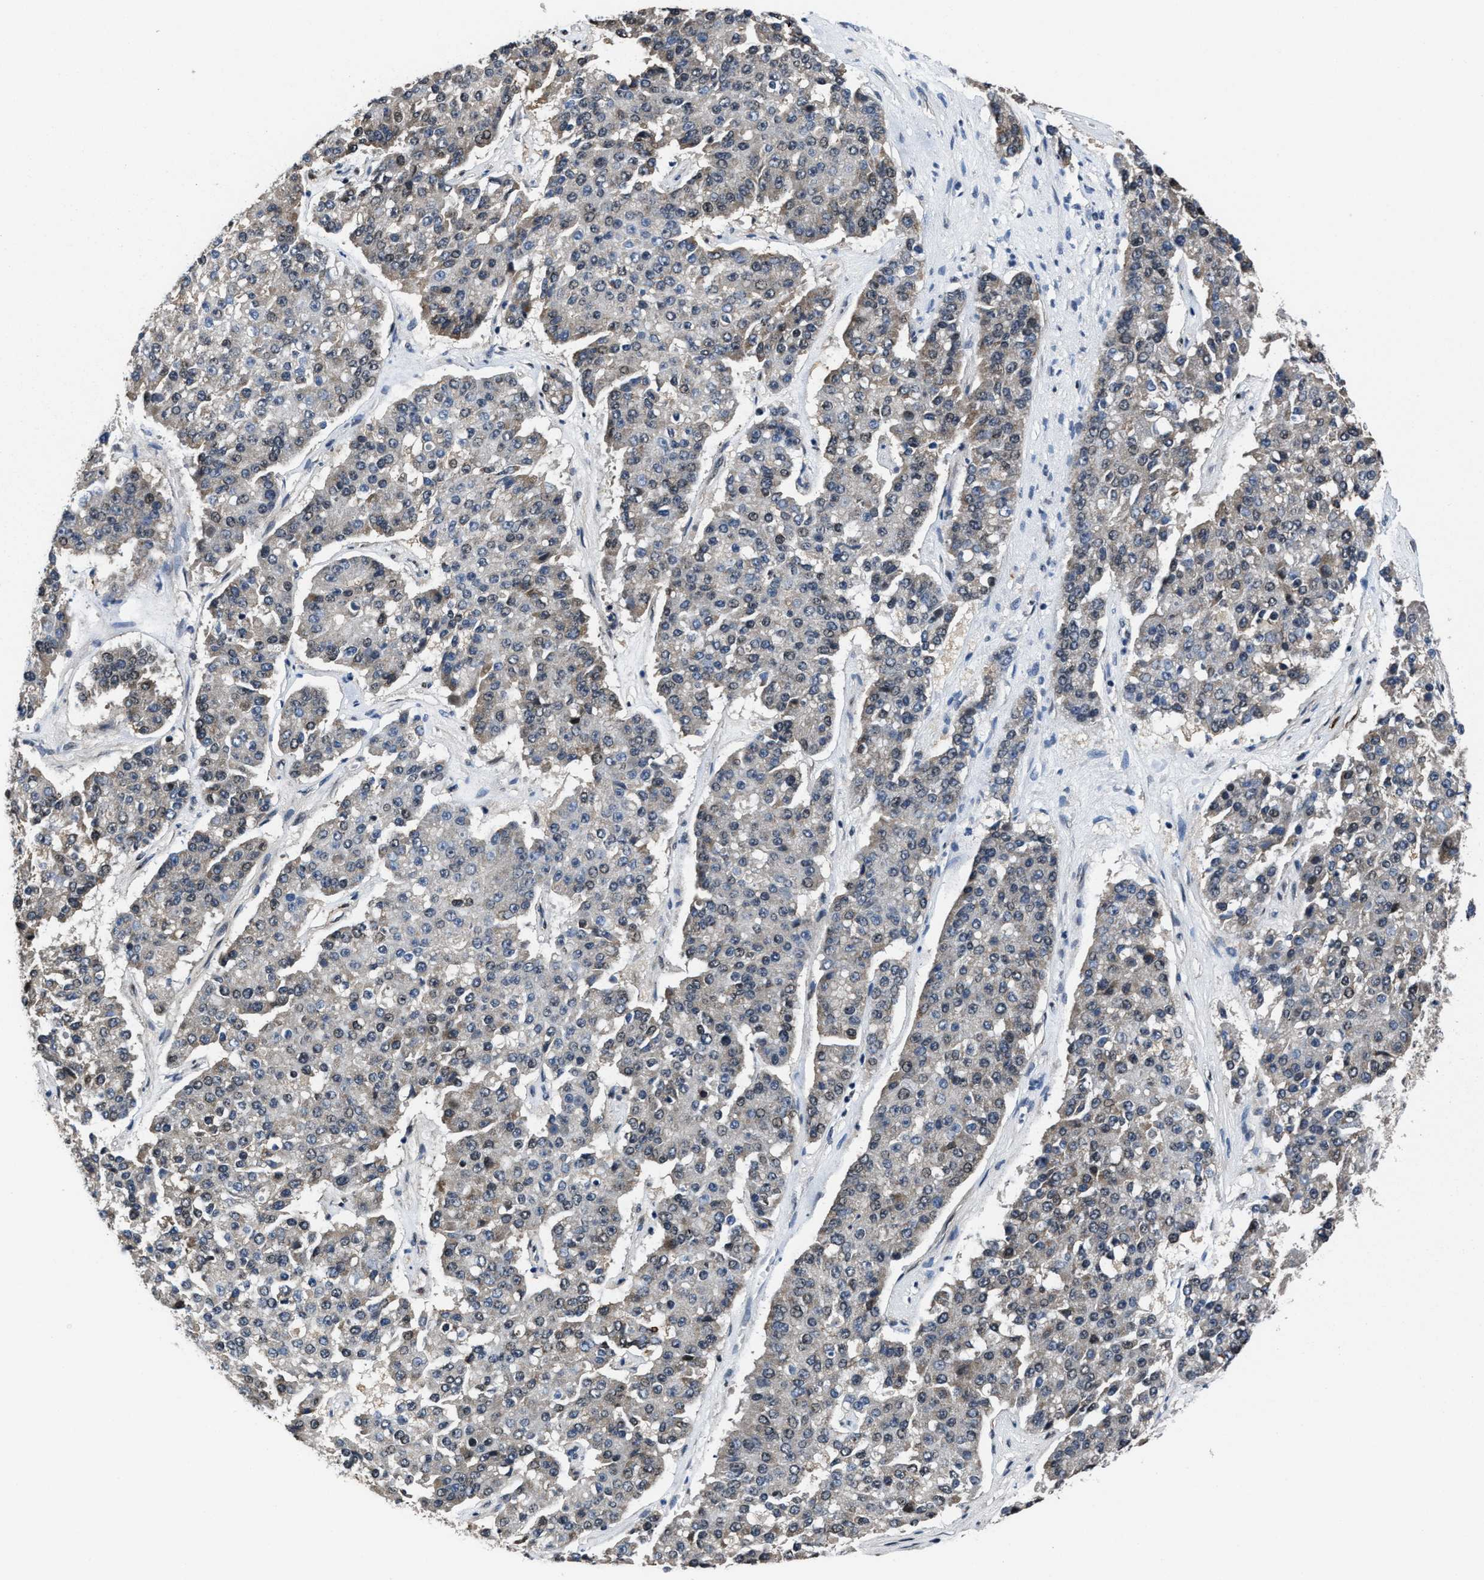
{"staining": {"intensity": "weak", "quantity": "<25%", "location": "cytoplasmic/membranous"}, "tissue": "pancreatic cancer", "cell_type": "Tumor cells", "image_type": "cancer", "snomed": [{"axis": "morphology", "description": "Adenocarcinoma, NOS"}, {"axis": "topography", "description": "Pancreas"}], "caption": "This is an immunohistochemistry micrograph of human pancreatic cancer. There is no staining in tumor cells.", "gene": "MARCKSL1", "patient": {"sex": "male", "age": 50}}